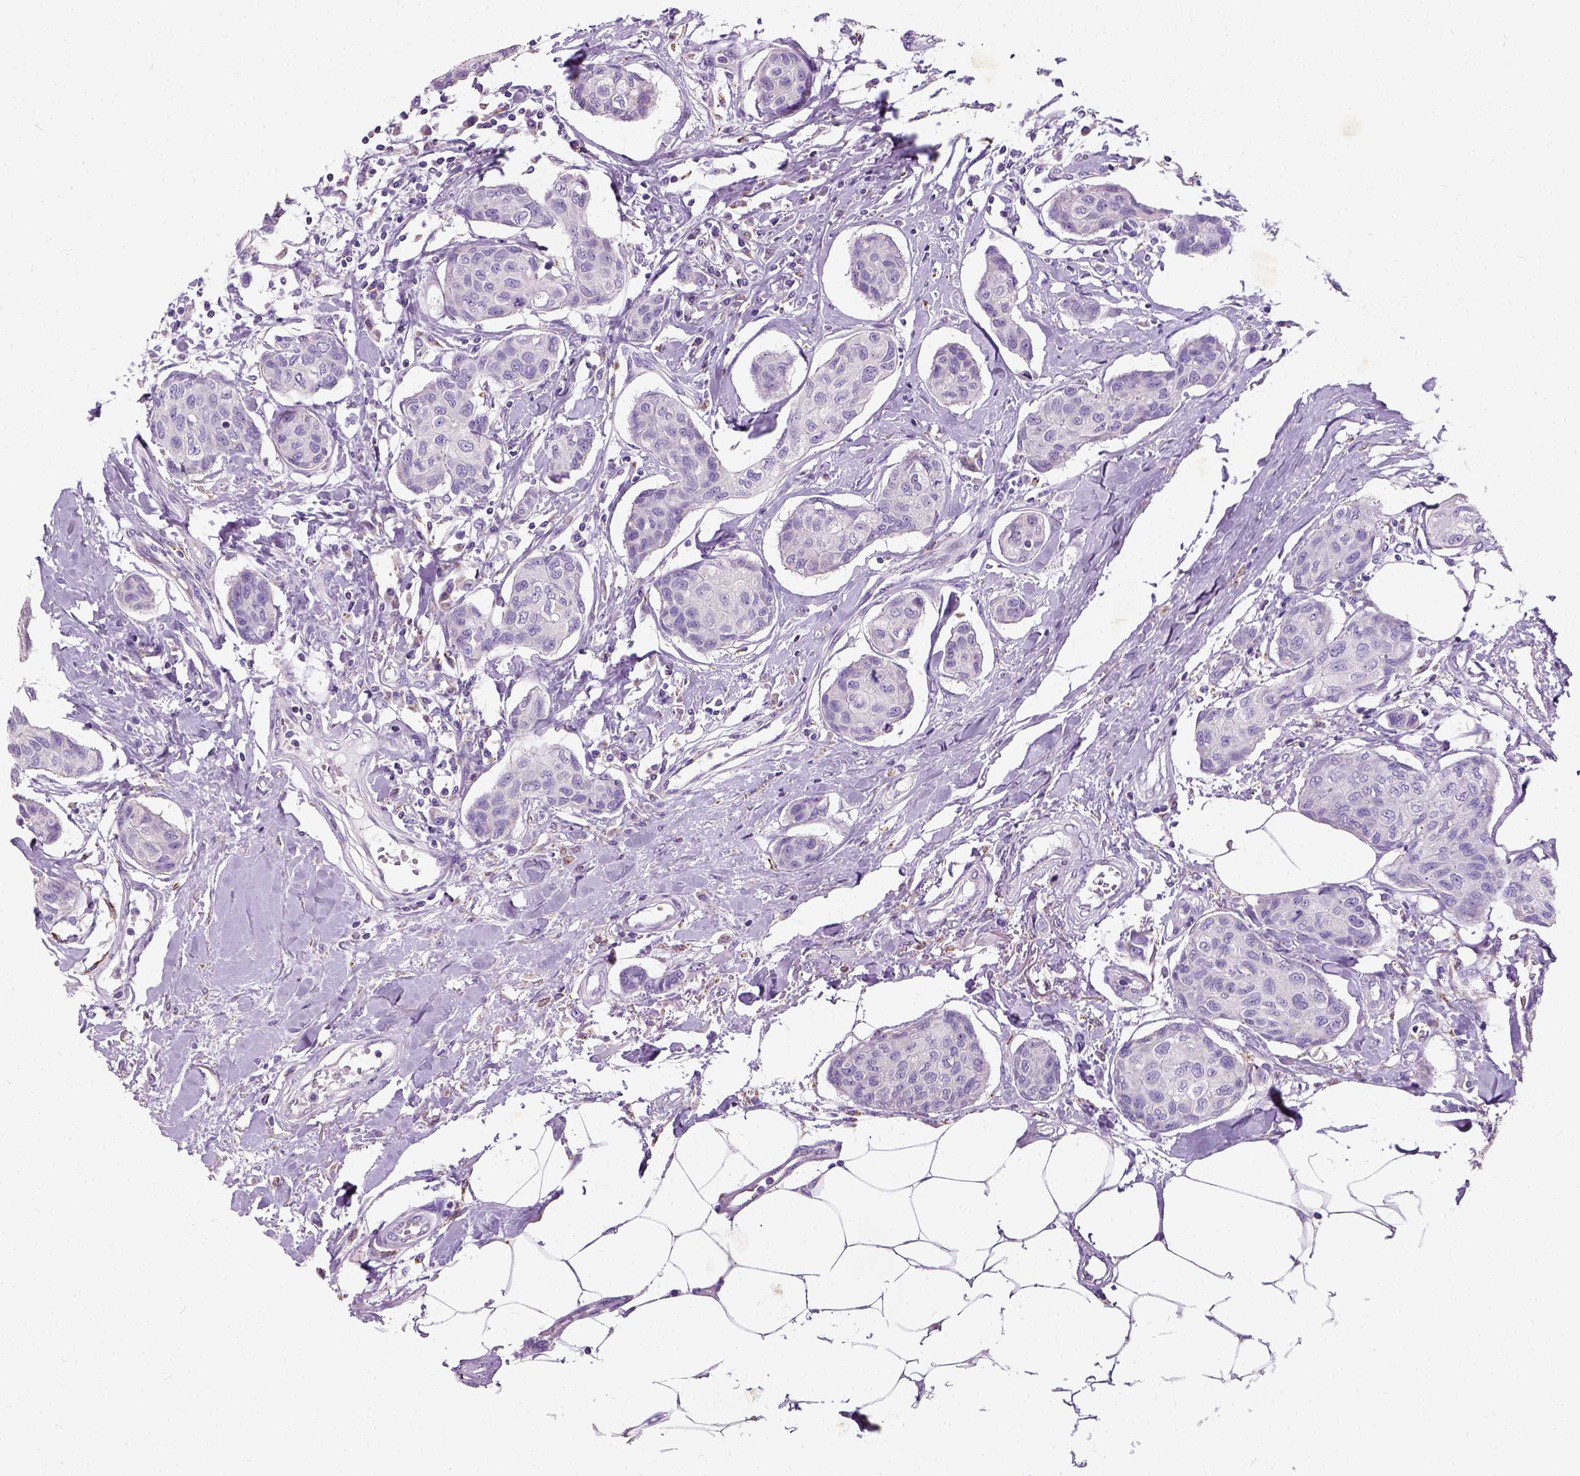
{"staining": {"intensity": "negative", "quantity": "none", "location": "none"}, "tissue": "breast cancer", "cell_type": "Tumor cells", "image_type": "cancer", "snomed": [{"axis": "morphology", "description": "Duct carcinoma"}, {"axis": "topography", "description": "Breast"}], "caption": "The photomicrograph shows no staining of tumor cells in breast invasive ductal carcinoma. The staining is performed using DAB brown chromogen with nuclei counter-stained in using hematoxylin.", "gene": "CHODL", "patient": {"sex": "female", "age": 80}}